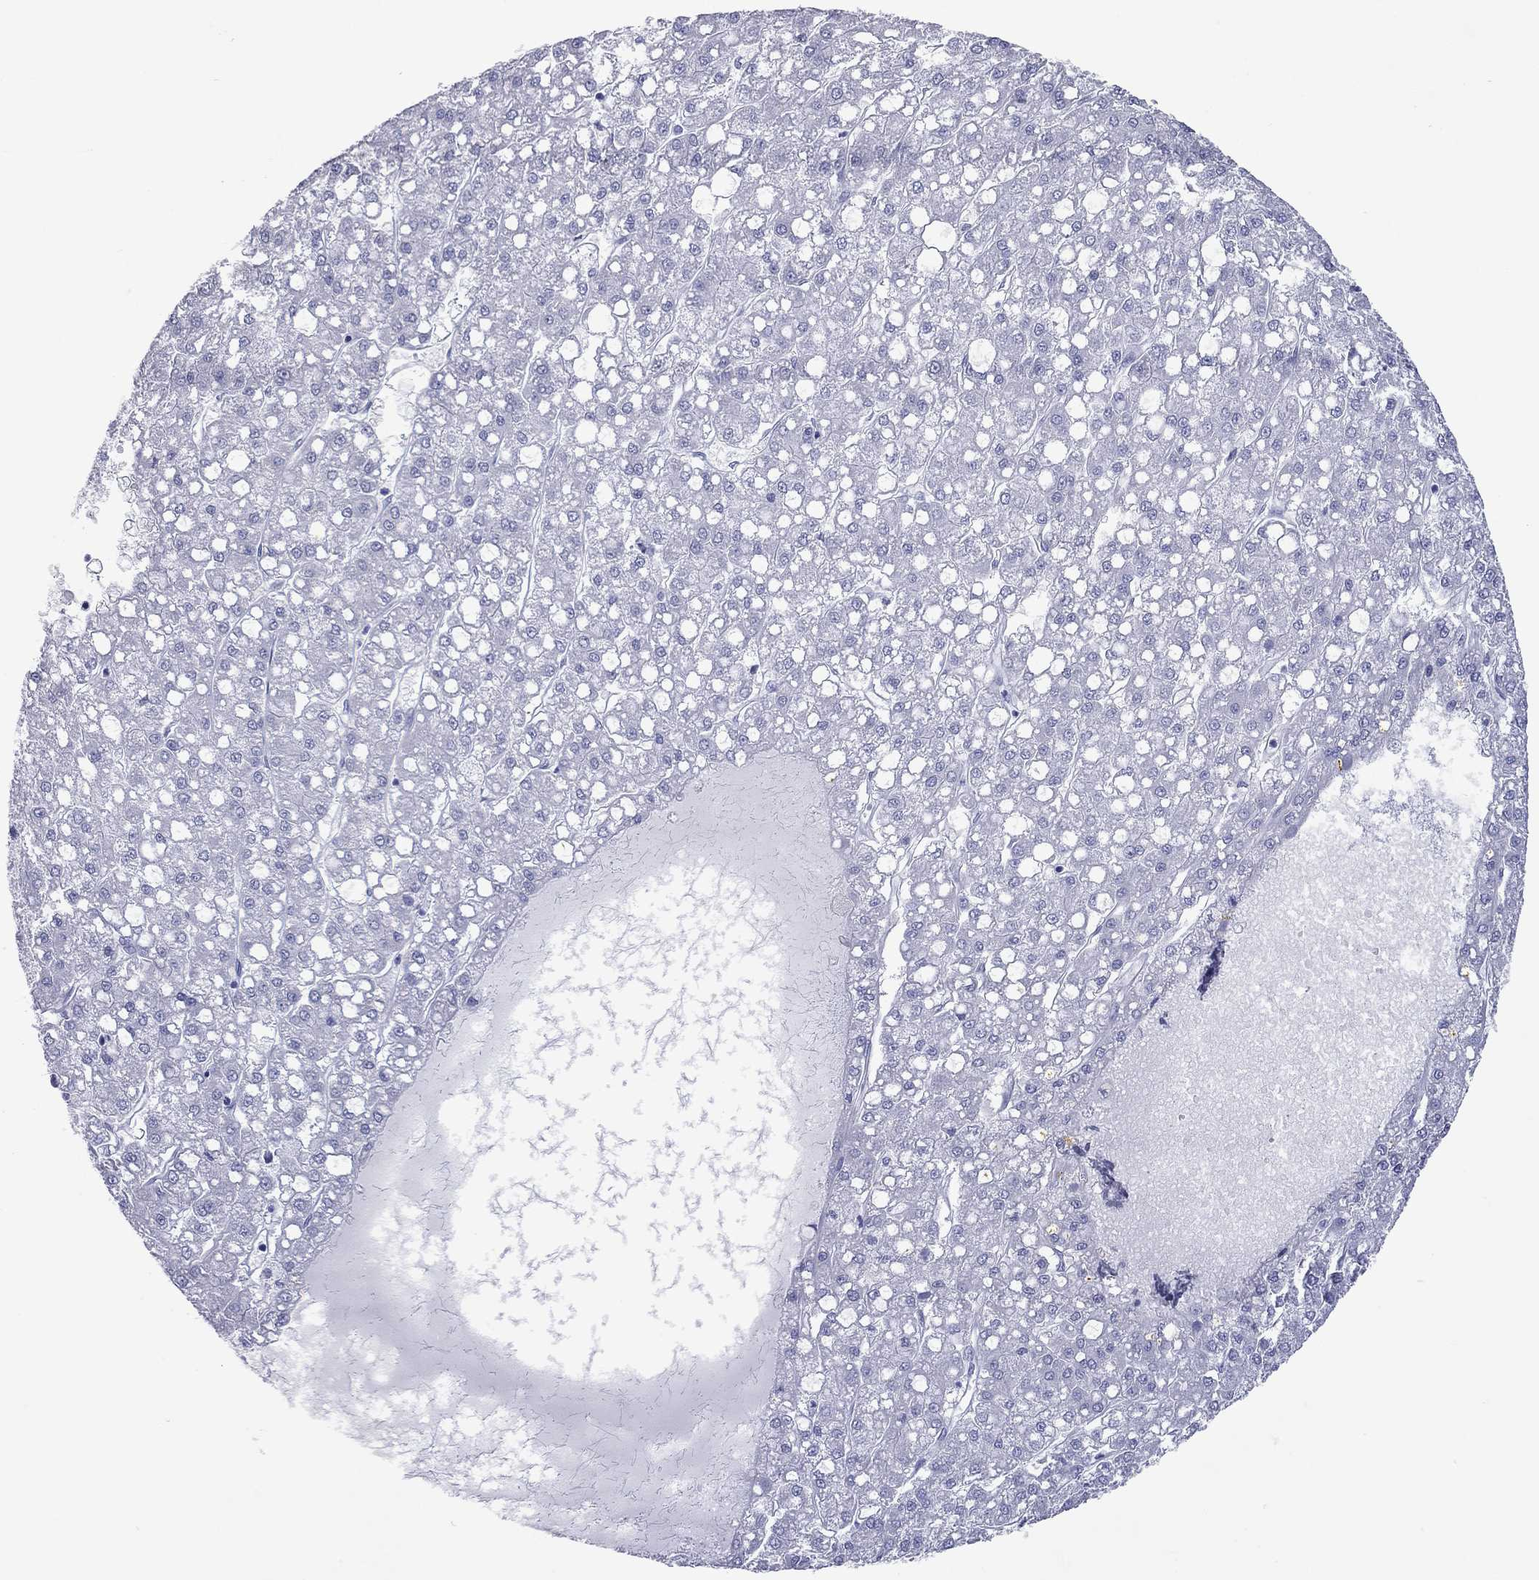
{"staining": {"intensity": "negative", "quantity": "none", "location": "none"}, "tissue": "liver cancer", "cell_type": "Tumor cells", "image_type": "cancer", "snomed": [{"axis": "morphology", "description": "Carcinoma, Hepatocellular, NOS"}, {"axis": "topography", "description": "Liver"}], "caption": "A histopathology image of liver cancer (hepatocellular carcinoma) stained for a protein shows no brown staining in tumor cells. (Immunohistochemistry, brightfield microscopy, high magnification).", "gene": "VSIG10", "patient": {"sex": "male", "age": 67}}